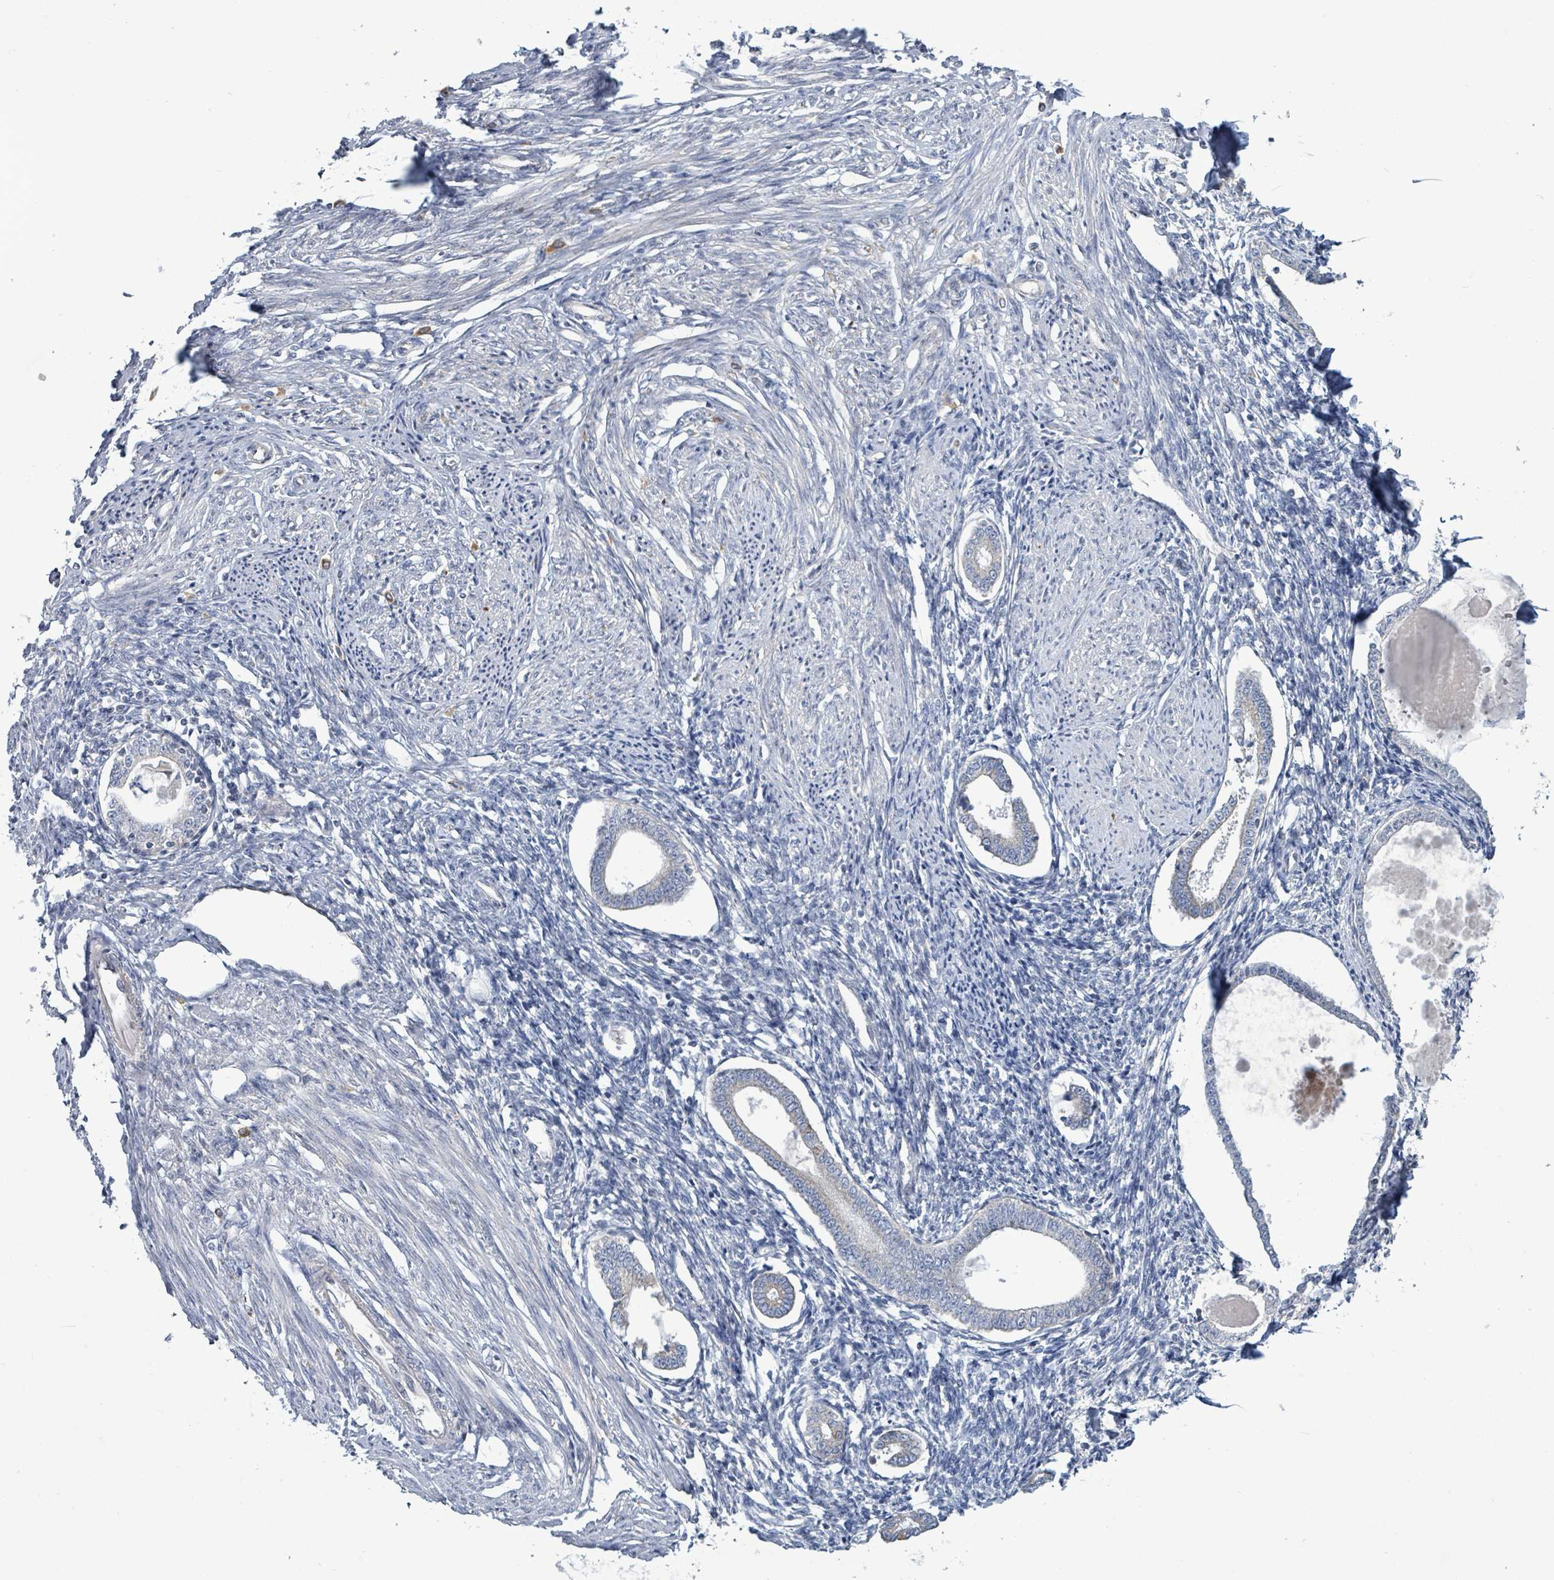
{"staining": {"intensity": "negative", "quantity": "none", "location": "none"}, "tissue": "endometrium", "cell_type": "Cells in endometrial stroma", "image_type": "normal", "snomed": [{"axis": "morphology", "description": "Normal tissue, NOS"}, {"axis": "topography", "description": "Endometrium"}], "caption": "Cells in endometrial stroma are negative for protein expression in unremarkable human endometrium. Nuclei are stained in blue.", "gene": "ZFPM1", "patient": {"sex": "female", "age": 56}}